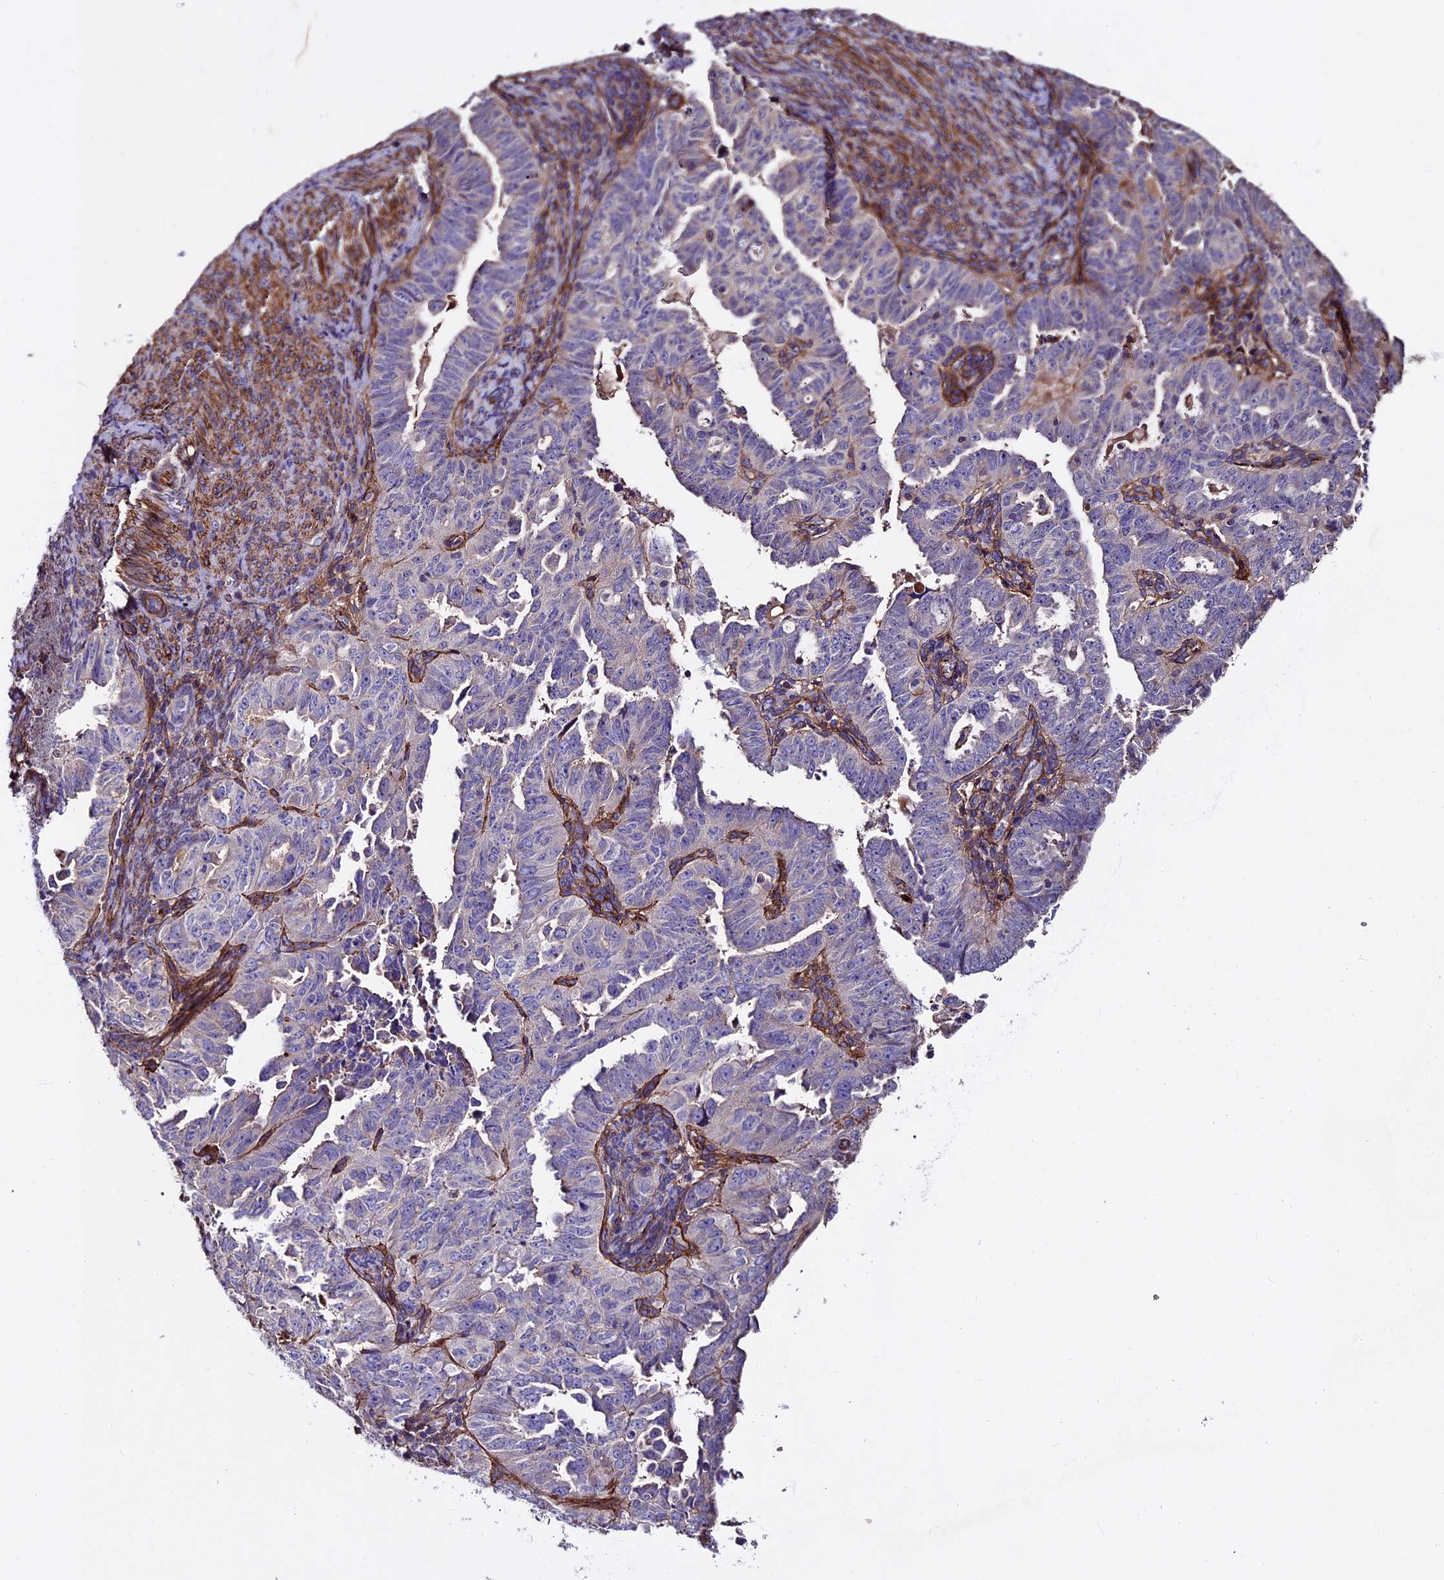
{"staining": {"intensity": "weak", "quantity": "<25%", "location": "cytoplasmic/membranous"}, "tissue": "endometrial cancer", "cell_type": "Tumor cells", "image_type": "cancer", "snomed": [{"axis": "morphology", "description": "Adenocarcinoma, NOS"}, {"axis": "topography", "description": "Endometrium"}], "caption": "The histopathology image demonstrates no staining of tumor cells in endometrial adenocarcinoma. The staining is performed using DAB (3,3'-diaminobenzidine) brown chromogen with nuclei counter-stained in using hematoxylin.", "gene": "EVA1B", "patient": {"sex": "female", "age": 65}}